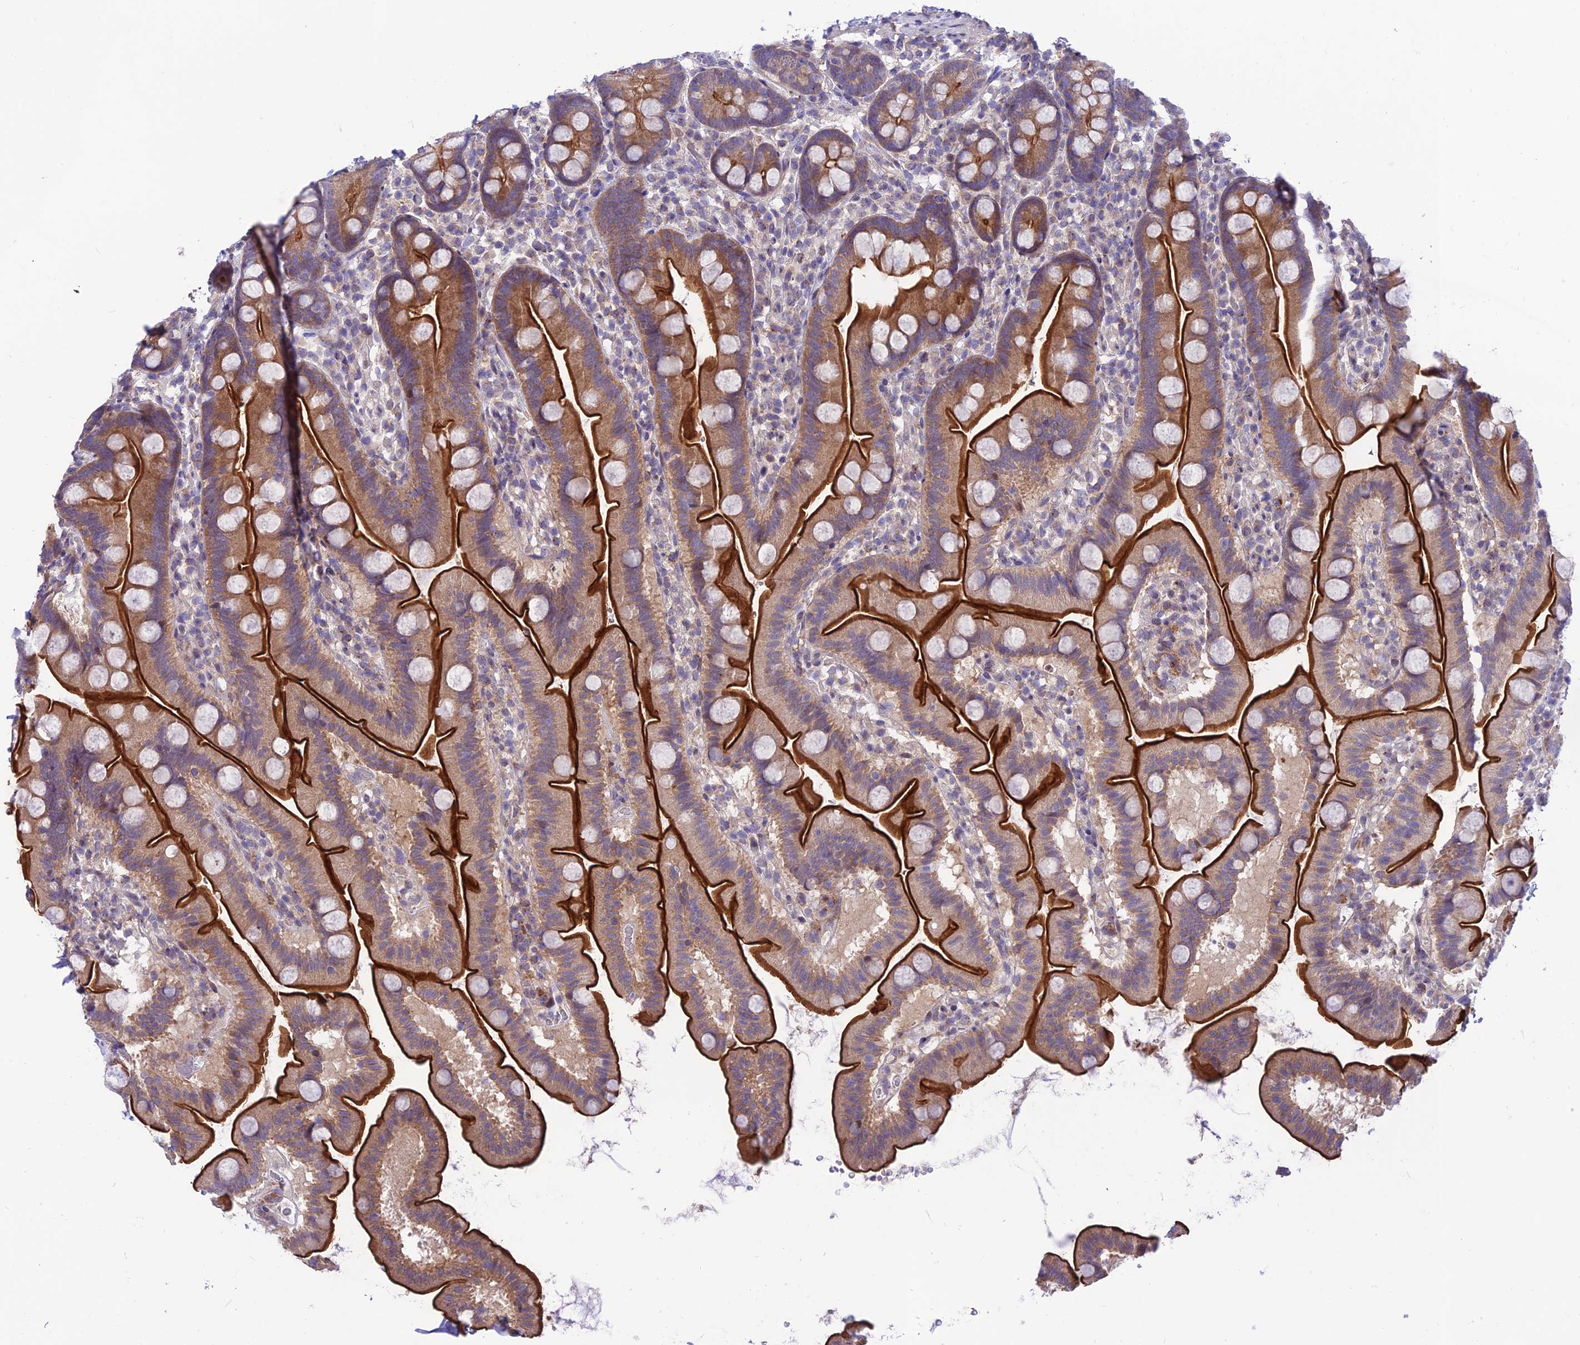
{"staining": {"intensity": "strong", "quantity": ">75%", "location": "cytoplasmic/membranous"}, "tissue": "small intestine", "cell_type": "Glandular cells", "image_type": "normal", "snomed": [{"axis": "morphology", "description": "Normal tissue, NOS"}, {"axis": "topography", "description": "Small intestine"}], "caption": "Strong cytoplasmic/membranous positivity is present in approximately >75% of glandular cells in benign small intestine. (DAB (3,3'-diaminobenzidine) IHC with brightfield microscopy, high magnification).", "gene": "C6orf132", "patient": {"sex": "female", "age": 68}}